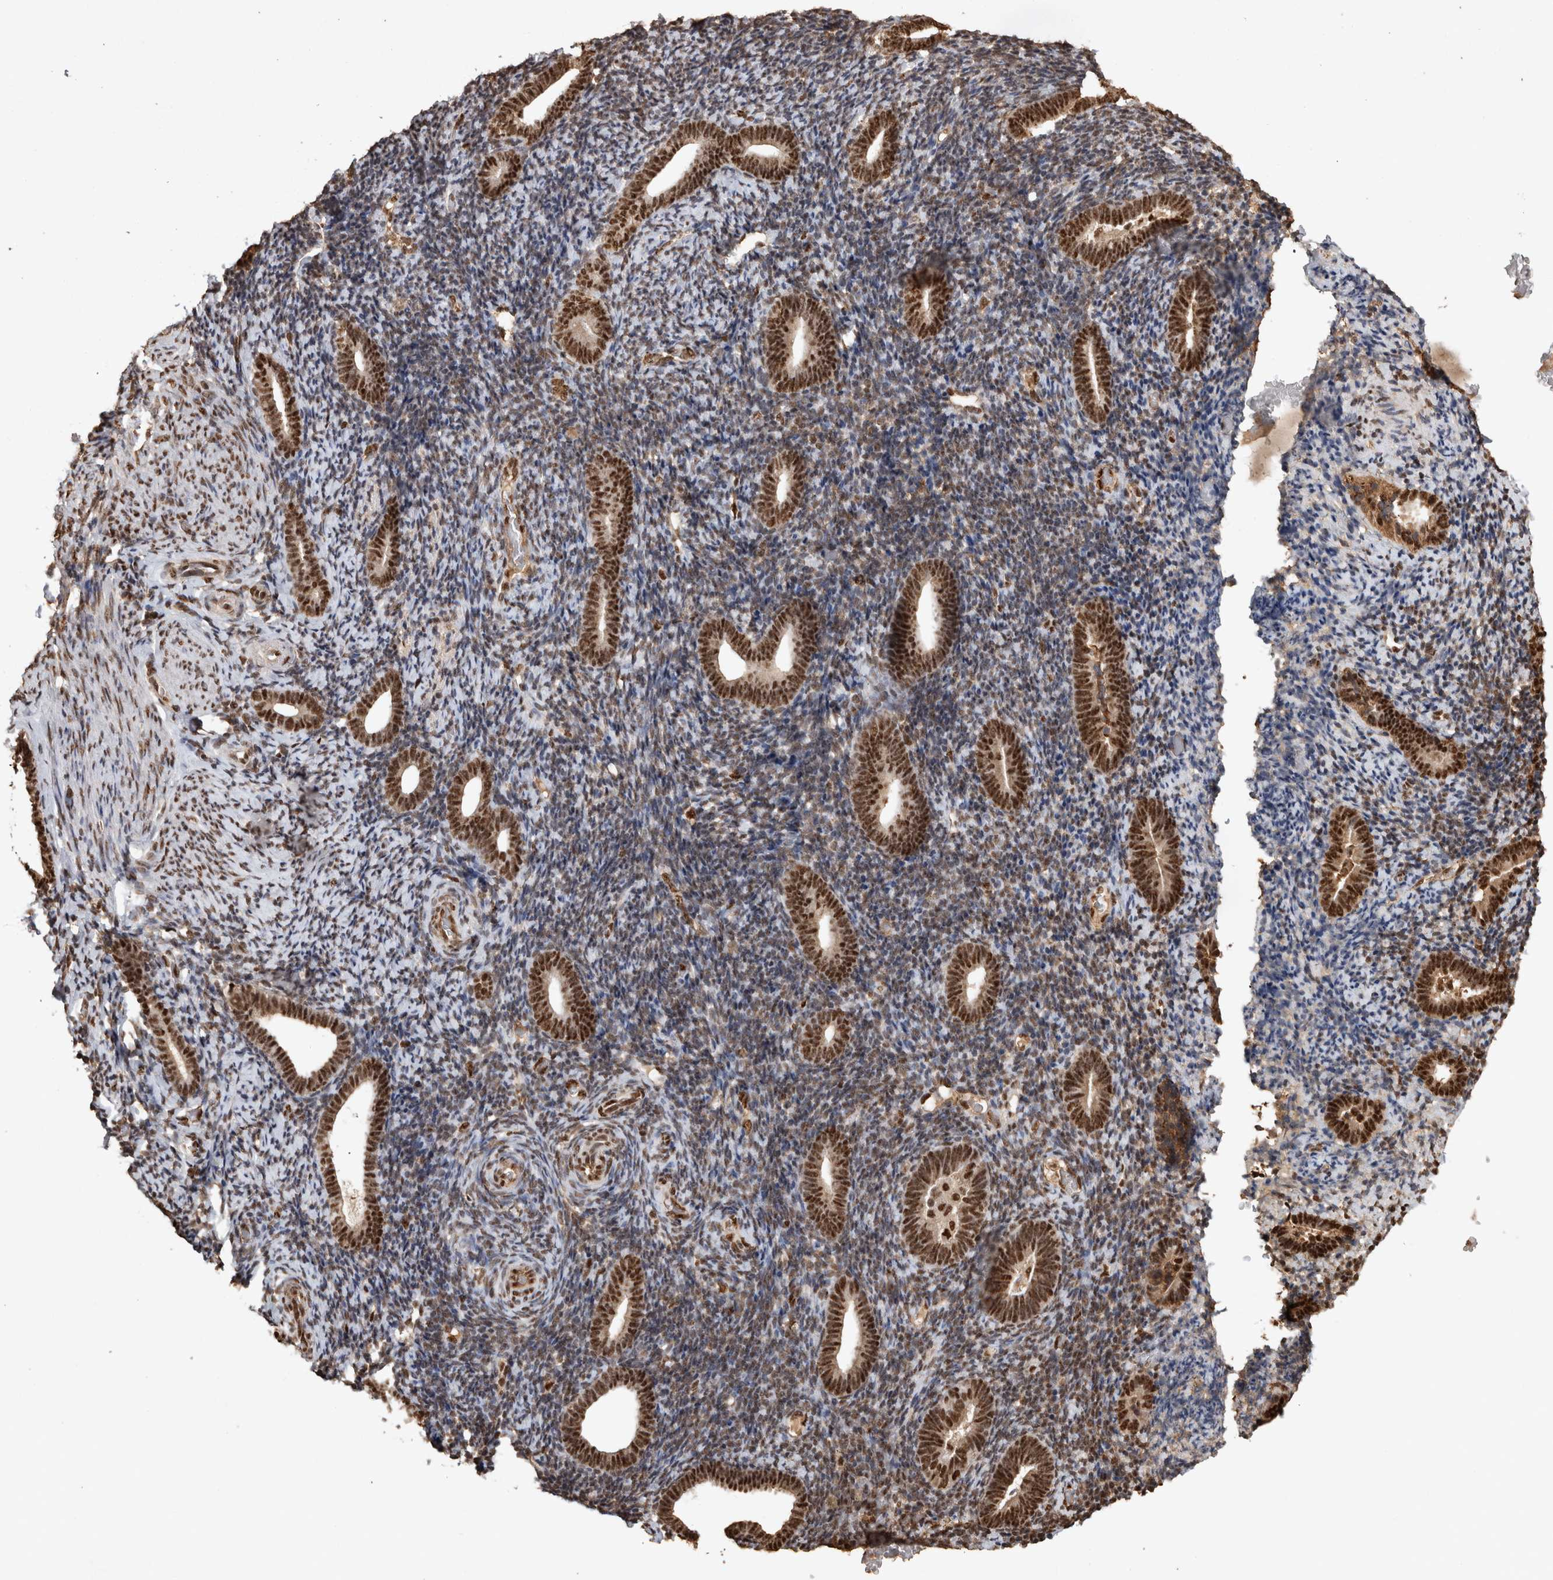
{"staining": {"intensity": "strong", "quantity": "25%-75%", "location": "nuclear"}, "tissue": "endometrium", "cell_type": "Cells in endometrial stroma", "image_type": "normal", "snomed": [{"axis": "morphology", "description": "Normal tissue, NOS"}, {"axis": "topography", "description": "Endometrium"}], "caption": "This histopathology image displays immunohistochemistry (IHC) staining of normal endometrium, with high strong nuclear positivity in about 25%-75% of cells in endometrial stroma.", "gene": "RAD50", "patient": {"sex": "female", "age": 51}}